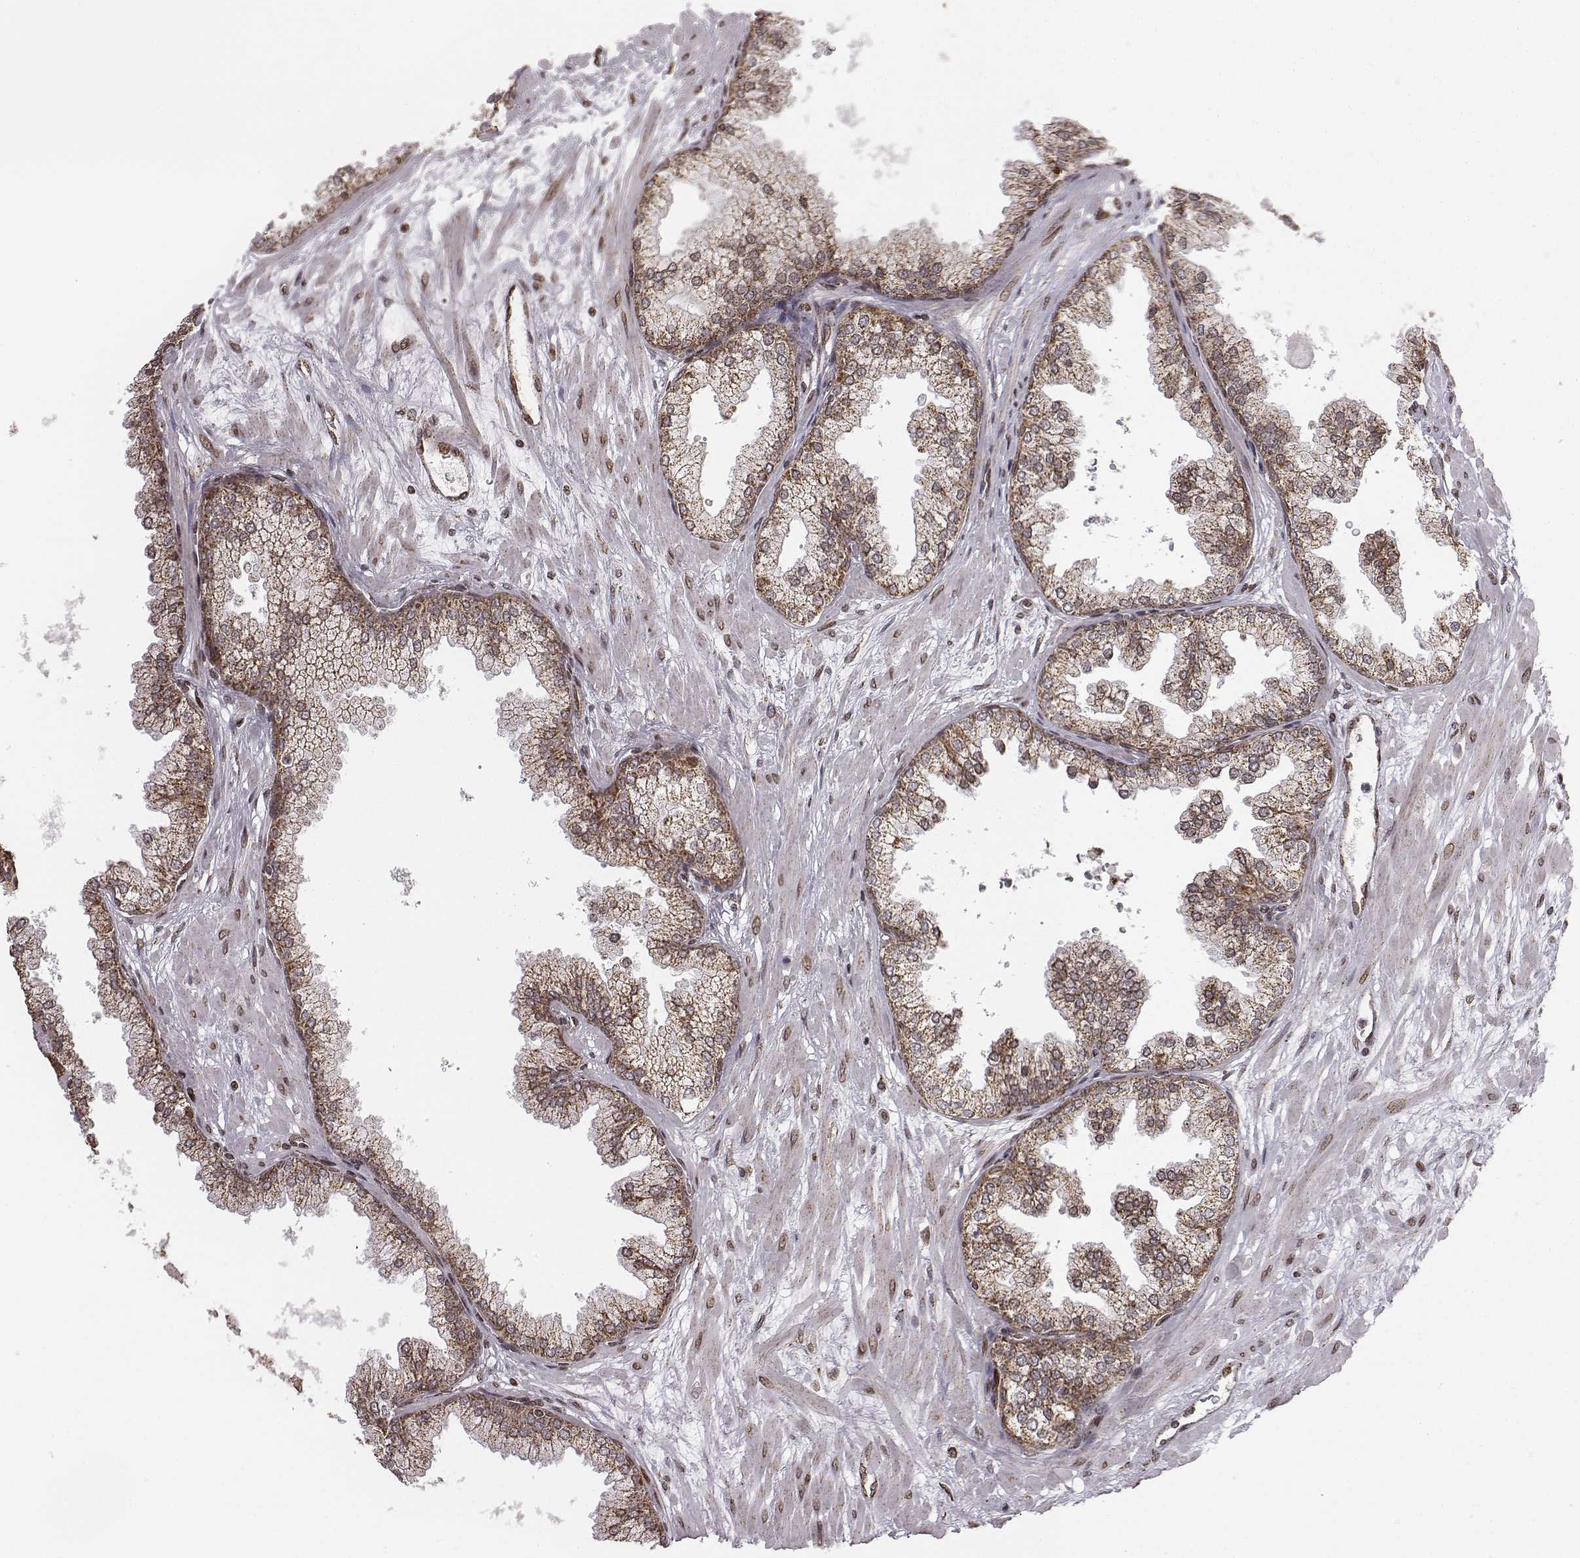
{"staining": {"intensity": "moderate", "quantity": ">75%", "location": "cytoplasmic/membranous"}, "tissue": "prostate", "cell_type": "Glandular cells", "image_type": "normal", "snomed": [{"axis": "morphology", "description": "Normal tissue, NOS"}, {"axis": "topography", "description": "Prostate"}, {"axis": "topography", "description": "Peripheral nerve tissue"}], "caption": "The immunohistochemical stain labels moderate cytoplasmic/membranous expression in glandular cells of unremarkable prostate. The protein is stained brown, and the nuclei are stained in blue (DAB IHC with brightfield microscopy, high magnification).", "gene": "ACOT2", "patient": {"sex": "male", "age": 61}}